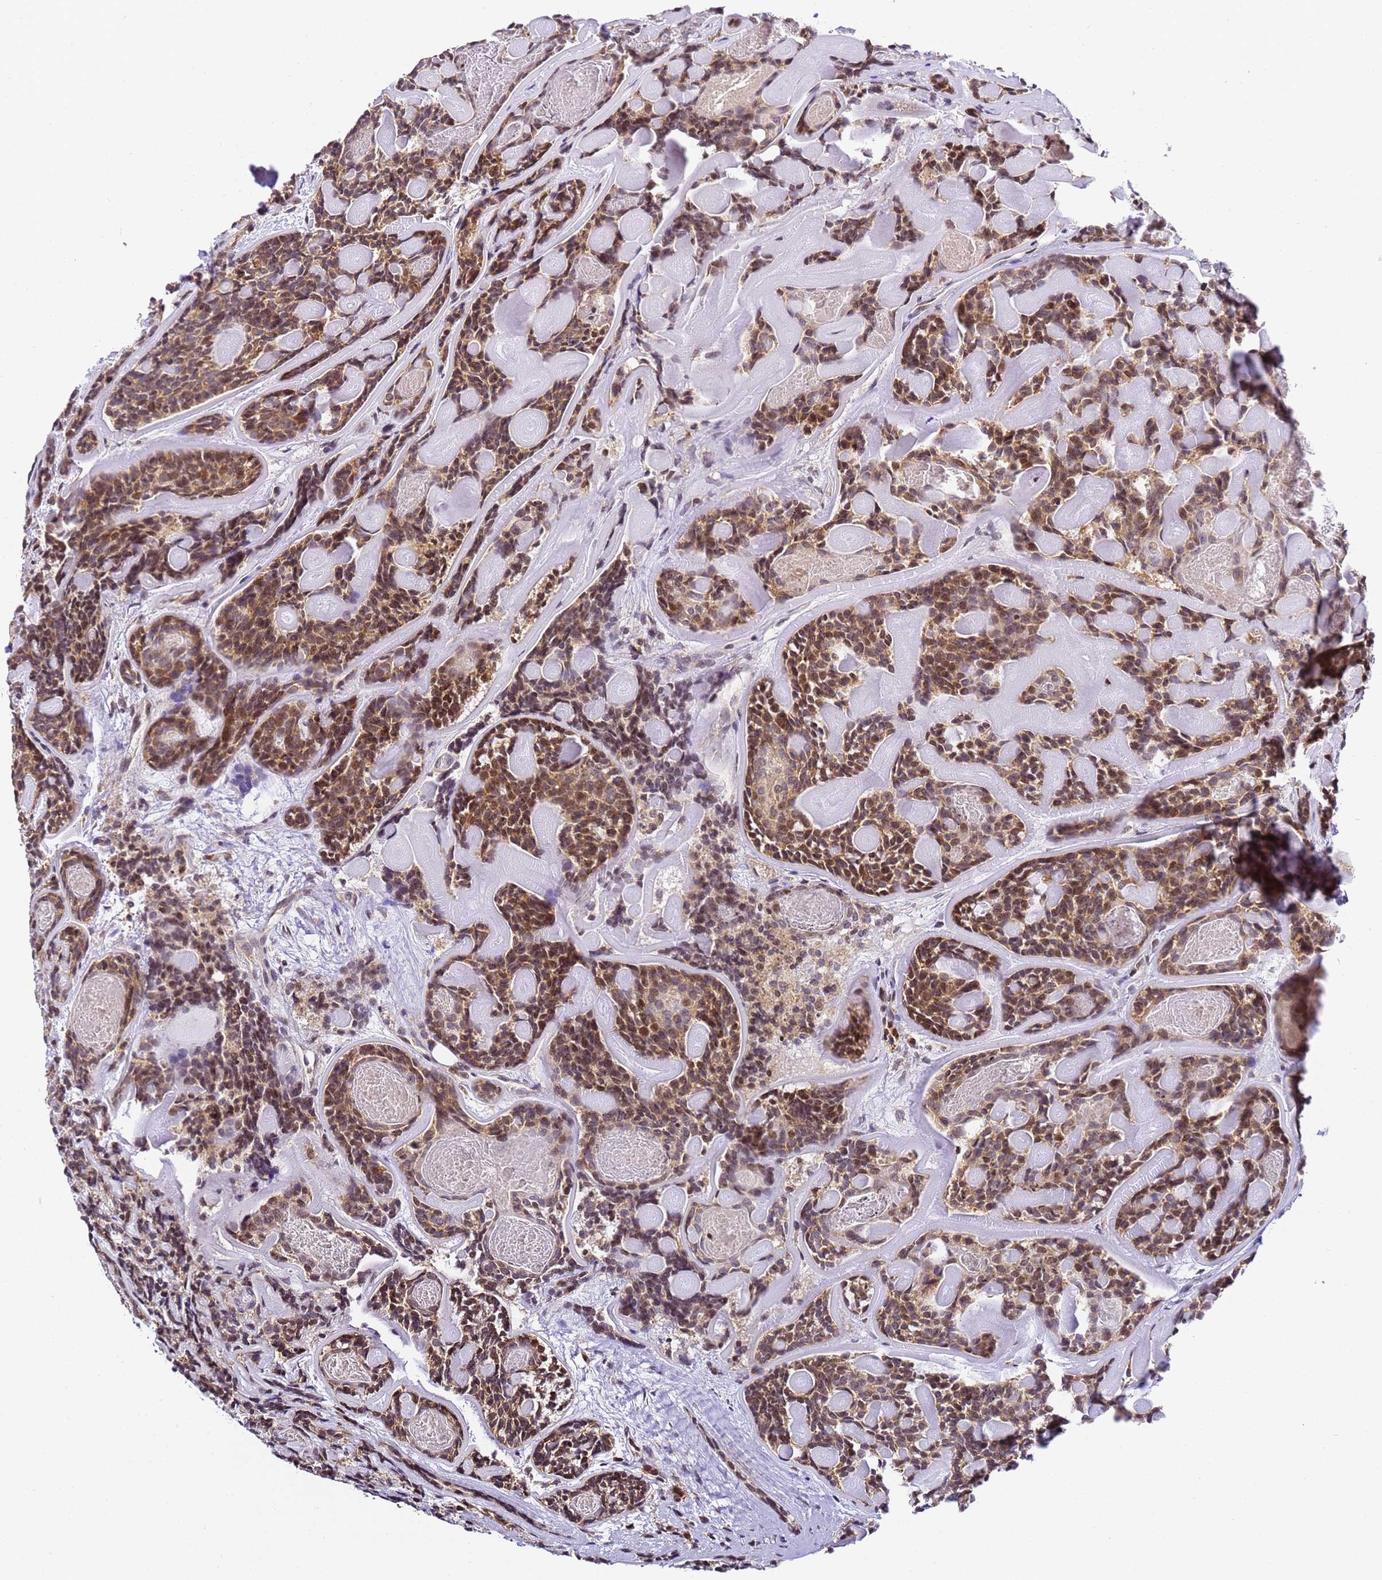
{"staining": {"intensity": "moderate", "quantity": ">75%", "location": "cytoplasmic/membranous,nuclear"}, "tissue": "head and neck cancer", "cell_type": "Tumor cells", "image_type": "cancer", "snomed": [{"axis": "morphology", "description": "Adenocarcinoma, NOS"}, {"axis": "topography", "description": "Salivary gland"}, {"axis": "topography", "description": "Head-Neck"}], "caption": "Brown immunohistochemical staining in human head and neck adenocarcinoma reveals moderate cytoplasmic/membranous and nuclear expression in approximately >75% of tumor cells.", "gene": "RPL13A", "patient": {"sex": "female", "age": 63}}